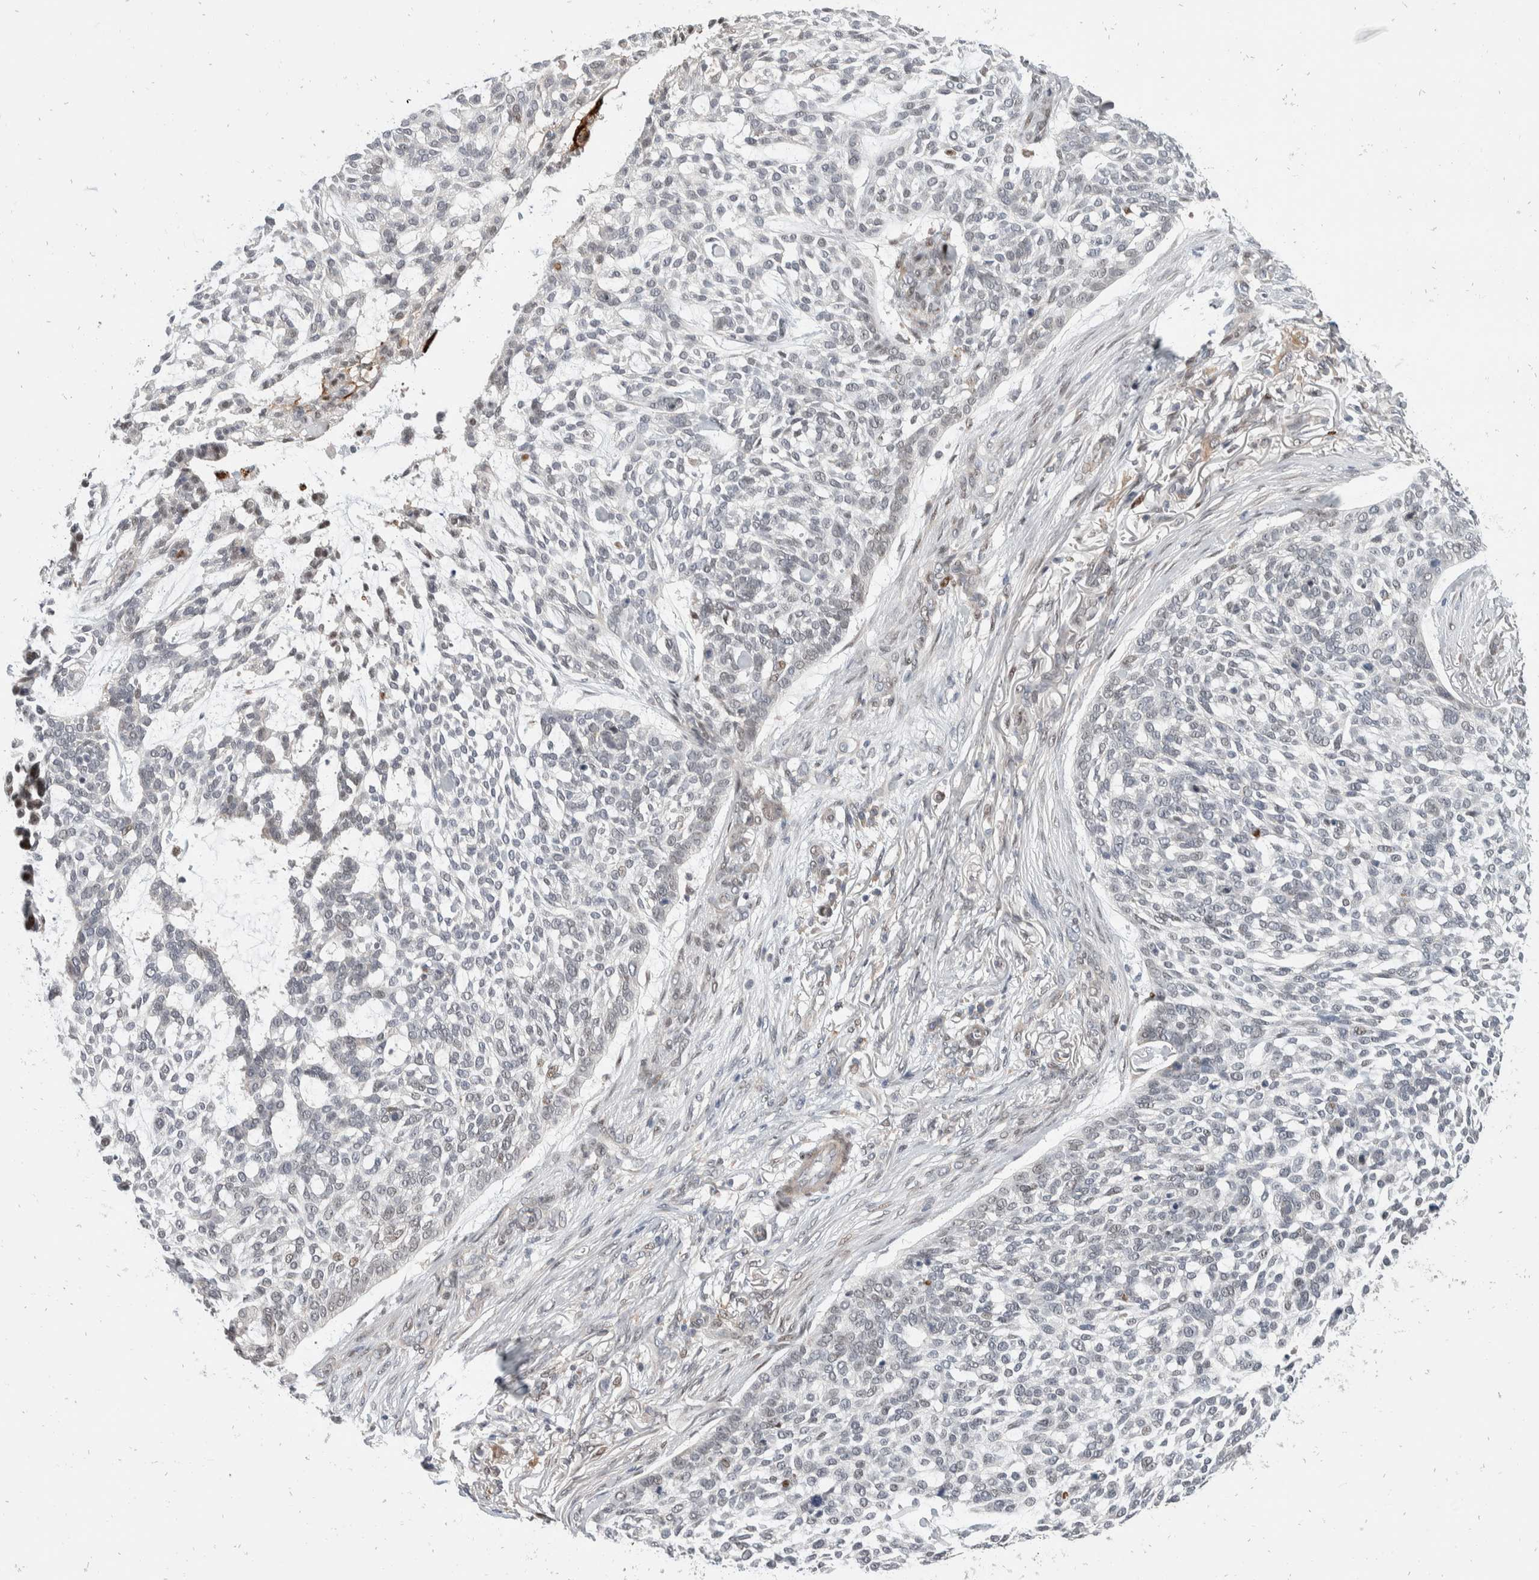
{"staining": {"intensity": "negative", "quantity": "none", "location": "none"}, "tissue": "skin cancer", "cell_type": "Tumor cells", "image_type": "cancer", "snomed": [{"axis": "morphology", "description": "Basal cell carcinoma"}, {"axis": "topography", "description": "Skin"}], "caption": "Protein analysis of basal cell carcinoma (skin) shows no significant staining in tumor cells. (DAB immunohistochemistry (IHC) with hematoxylin counter stain).", "gene": "ZNF703", "patient": {"sex": "female", "age": 64}}